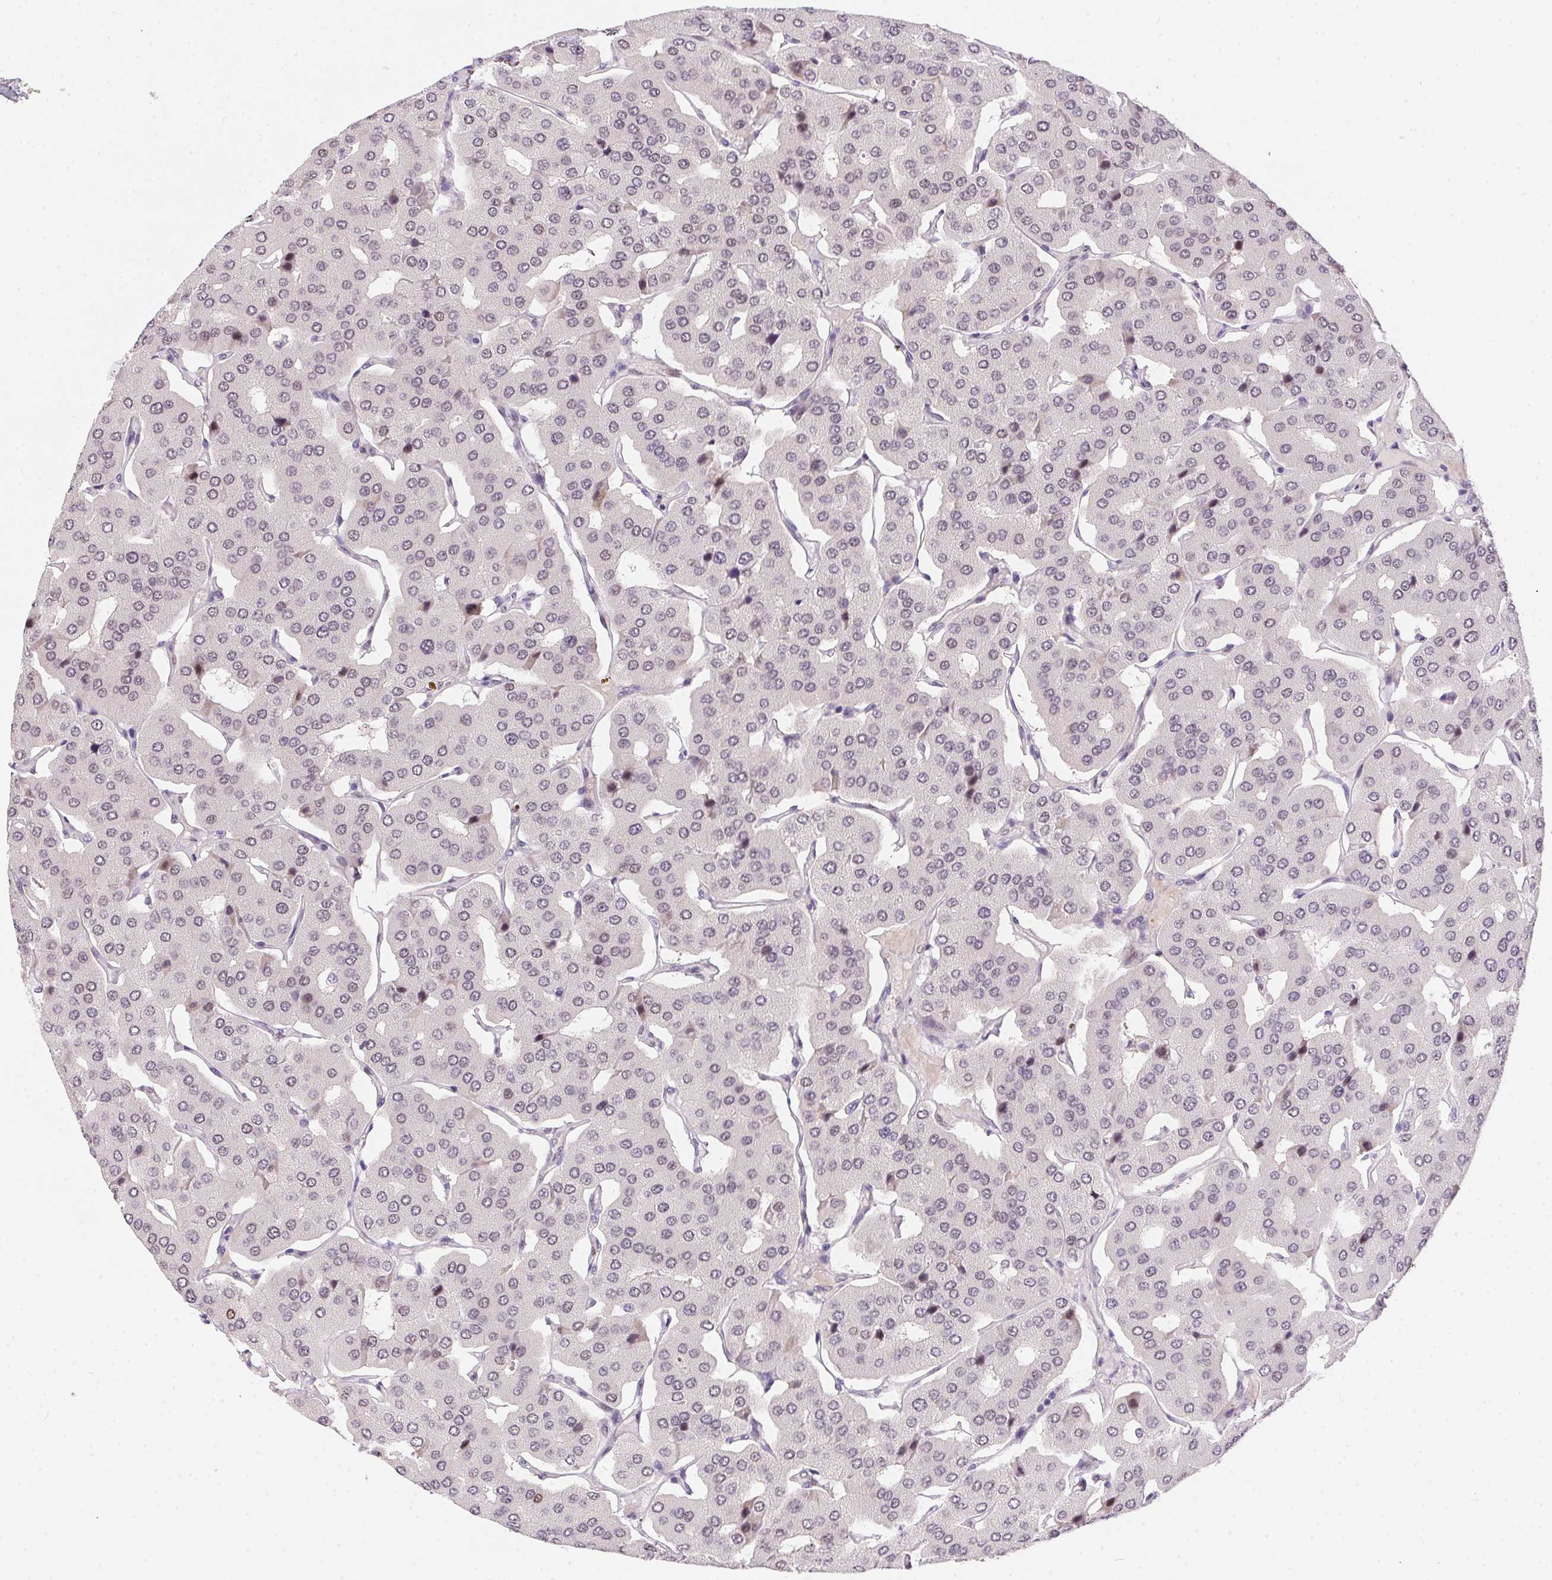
{"staining": {"intensity": "weak", "quantity": "<25%", "location": "nuclear"}, "tissue": "parathyroid gland", "cell_type": "Glandular cells", "image_type": "normal", "snomed": [{"axis": "morphology", "description": "Normal tissue, NOS"}, {"axis": "morphology", "description": "Adenoma, NOS"}, {"axis": "topography", "description": "Parathyroid gland"}], "caption": "IHC histopathology image of benign parathyroid gland: parathyroid gland stained with DAB displays no significant protein staining in glandular cells.", "gene": "SP9", "patient": {"sex": "female", "age": 86}}